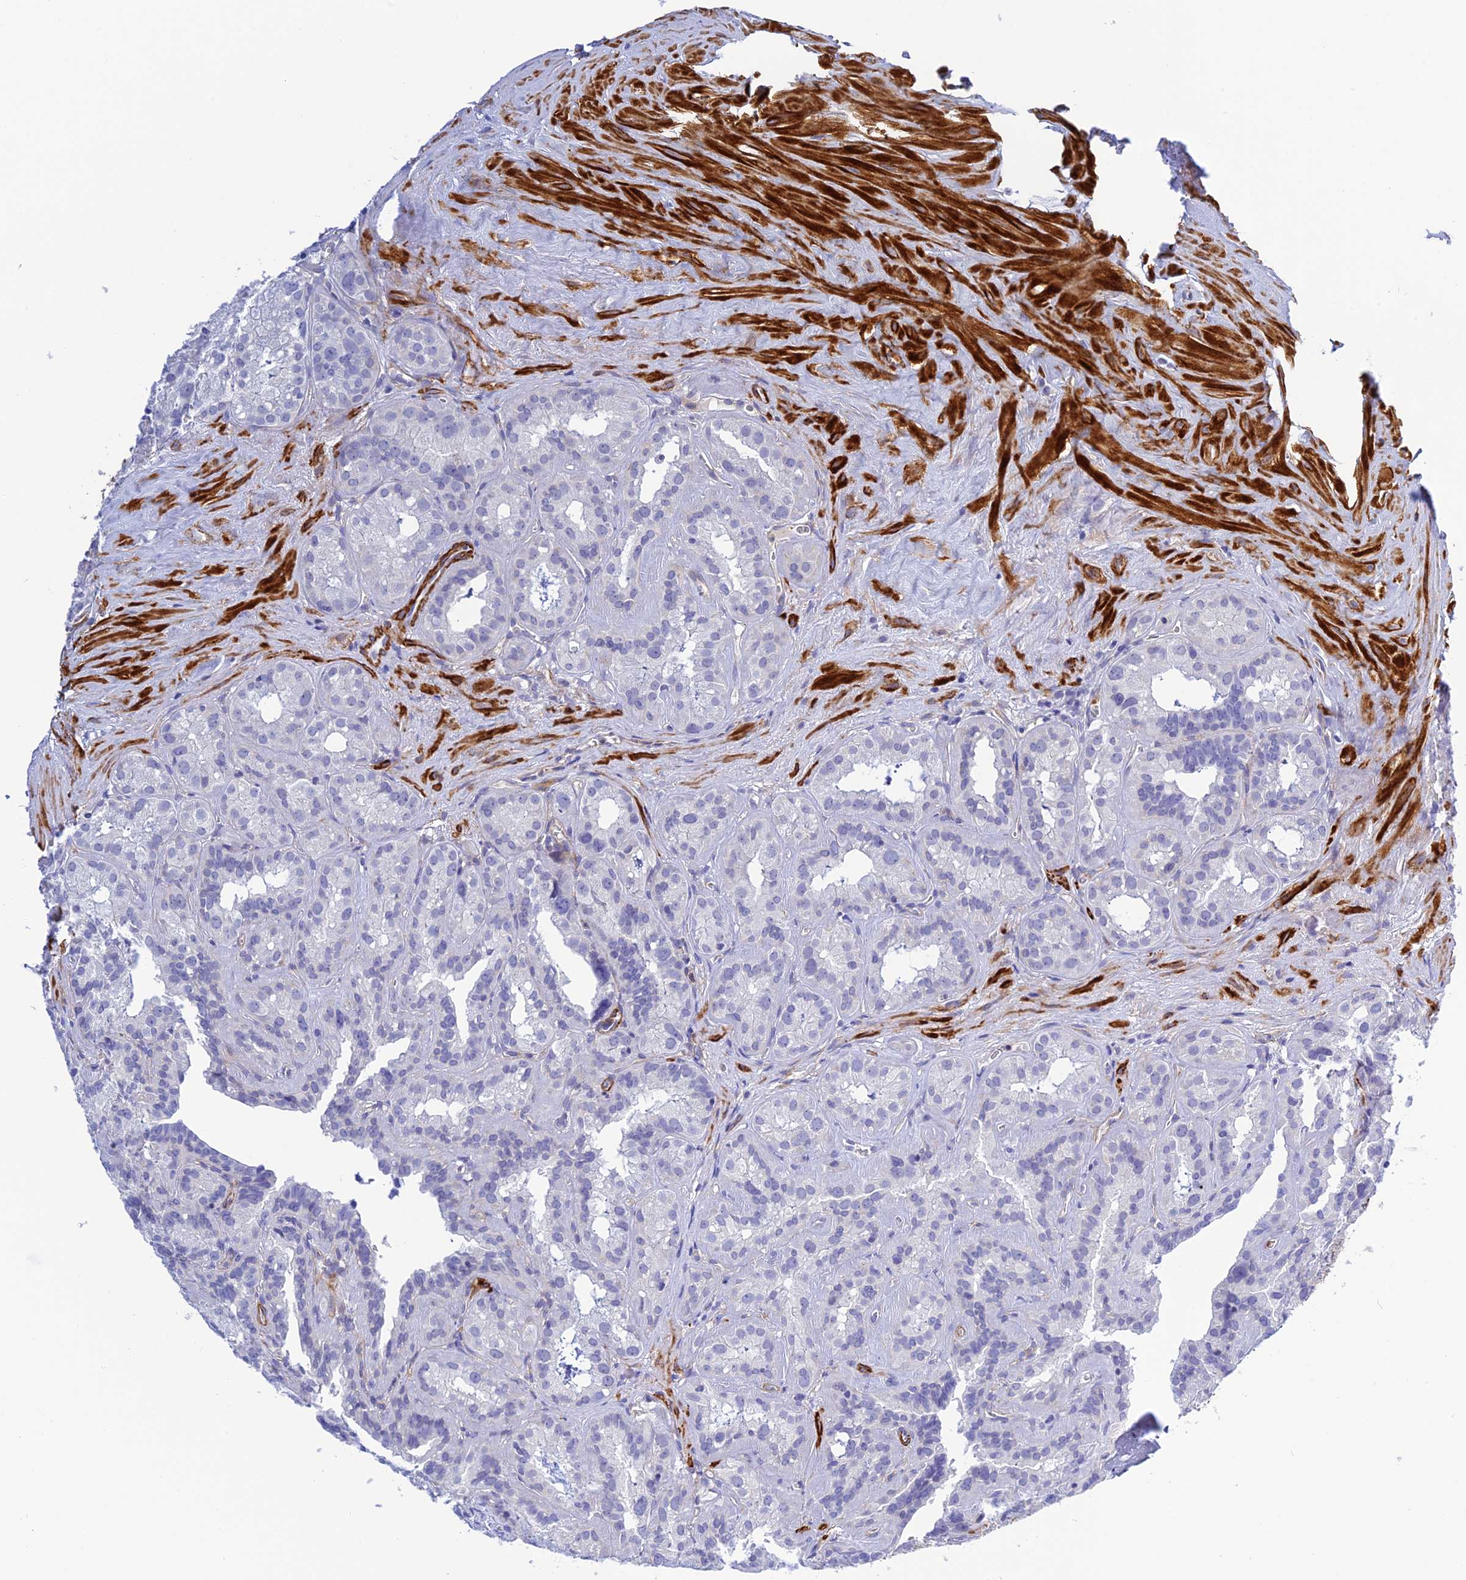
{"staining": {"intensity": "negative", "quantity": "none", "location": "none"}, "tissue": "seminal vesicle", "cell_type": "Glandular cells", "image_type": "normal", "snomed": [{"axis": "morphology", "description": "Normal tissue, NOS"}, {"axis": "topography", "description": "Prostate"}, {"axis": "topography", "description": "Seminal veicle"}], "caption": "The immunohistochemistry histopathology image has no significant positivity in glandular cells of seminal vesicle.", "gene": "ZDHHC16", "patient": {"sex": "male", "age": 59}}